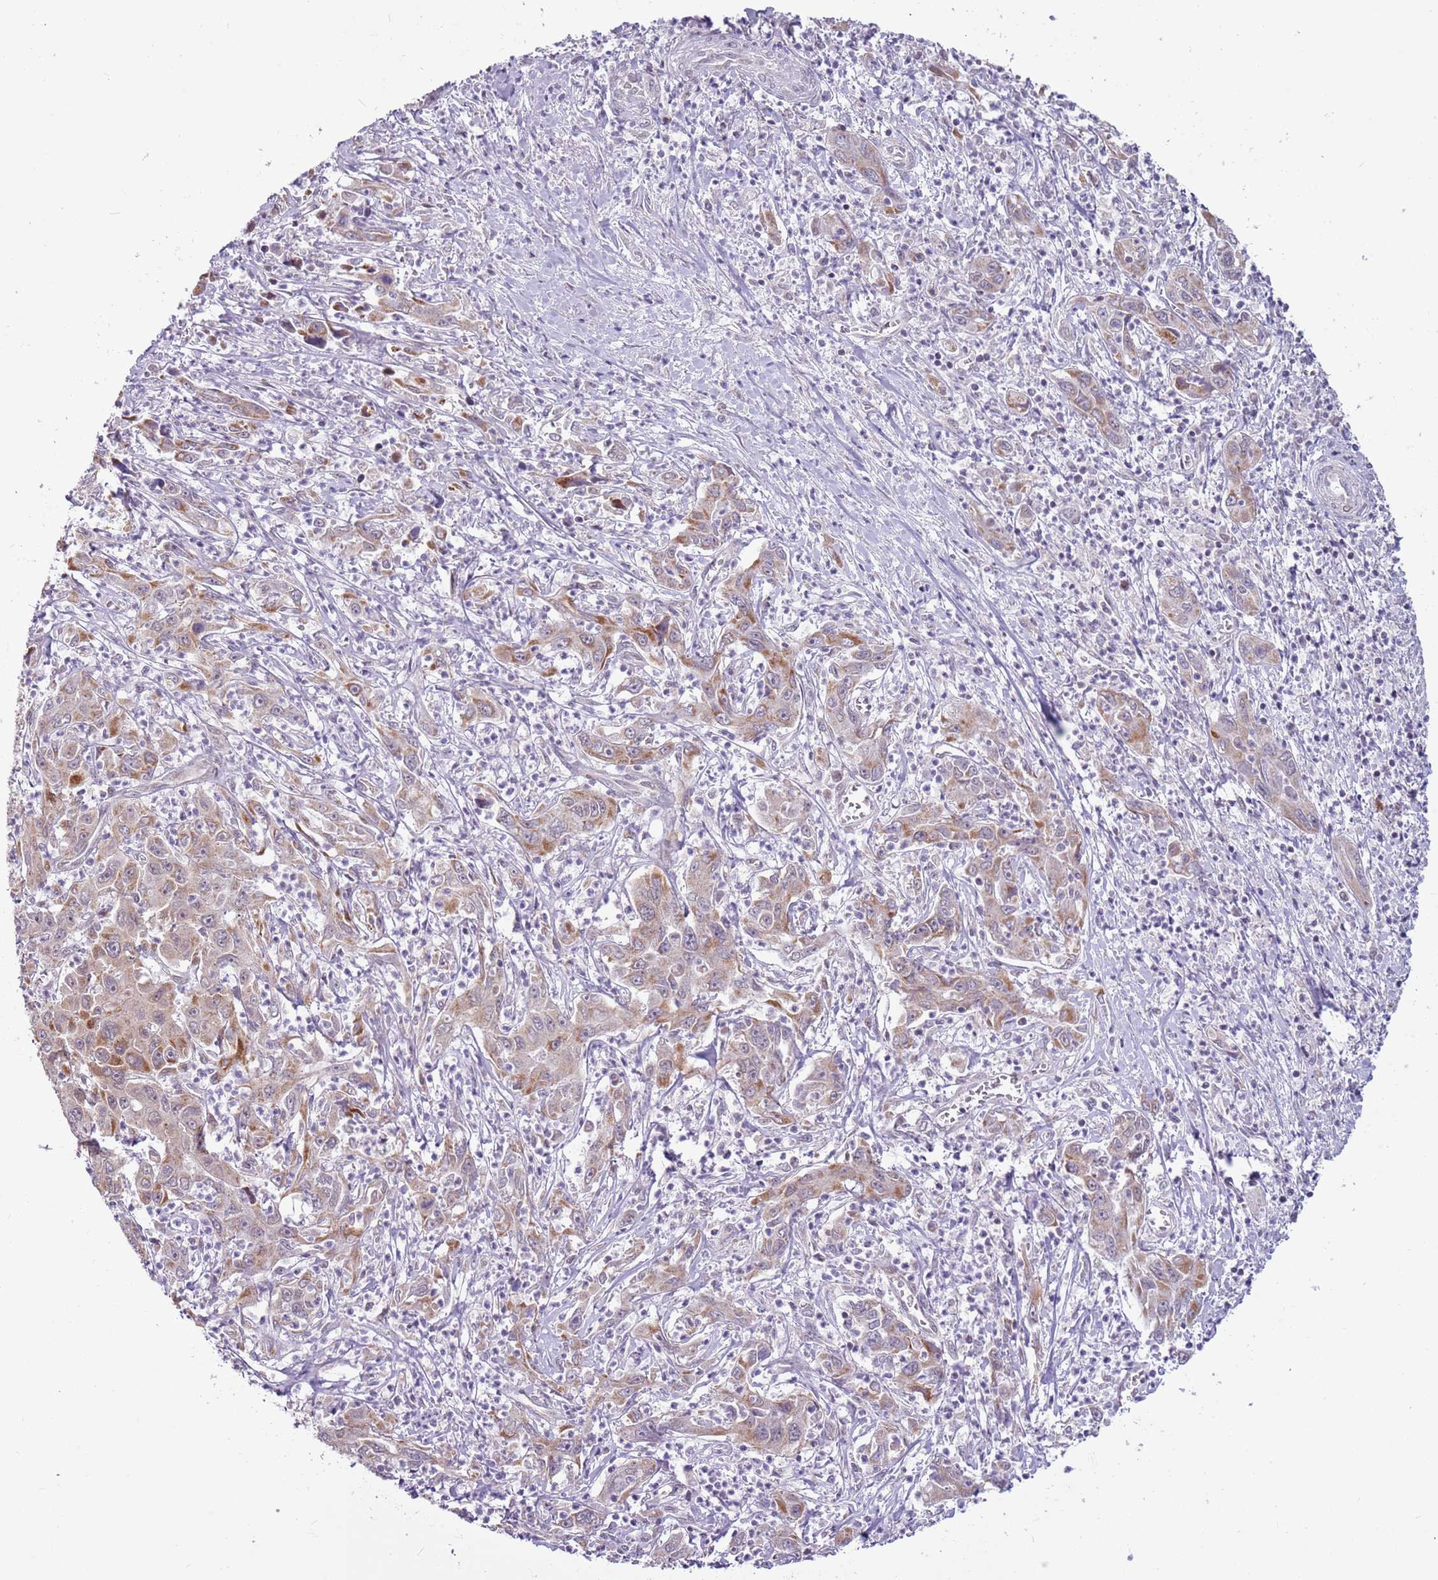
{"staining": {"intensity": "moderate", "quantity": "25%-75%", "location": "cytoplasmic/membranous"}, "tissue": "liver cancer", "cell_type": "Tumor cells", "image_type": "cancer", "snomed": [{"axis": "morphology", "description": "Carcinoma, Hepatocellular, NOS"}, {"axis": "topography", "description": "Liver"}], "caption": "High-power microscopy captured an immunohistochemistry image of hepatocellular carcinoma (liver), revealing moderate cytoplasmic/membranous staining in approximately 25%-75% of tumor cells. (brown staining indicates protein expression, while blue staining denotes nuclei).", "gene": "MLLT11", "patient": {"sex": "male", "age": 63}}